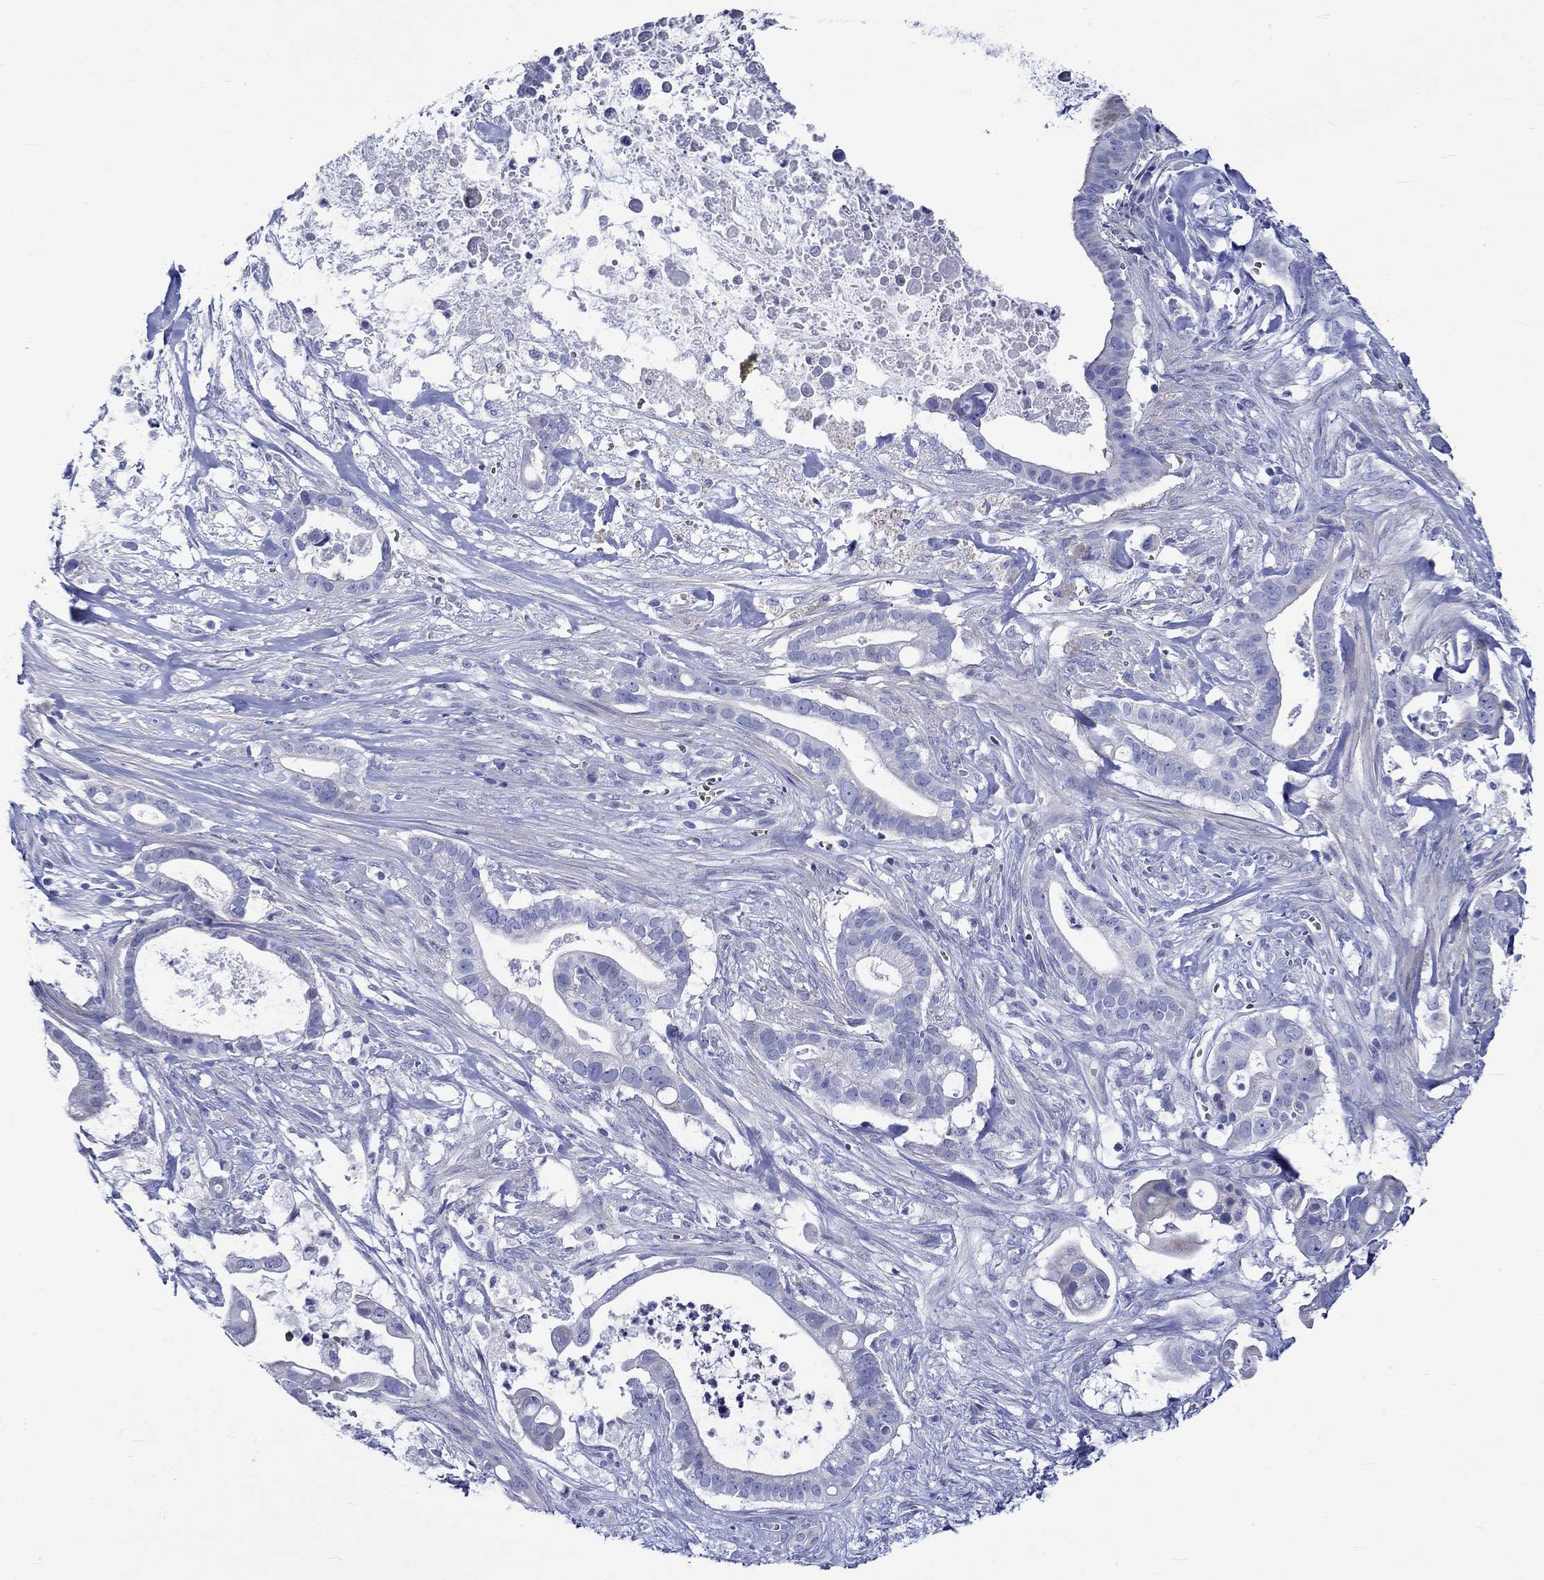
{"staining": {"intensity": "negative", "quantity": "none", "location": "none"}, "tissue": "pancreatic cancer", "cell_type": "Tumor cells", "image_type": "cancer", "snomed": [{"axis": "morphology", "description": "Adenocarcinoma, NOS"}, {"axis": "topography", "description": "Pancreas"}], "caption": "Immunohistochemistry (IHC) image of adenocarcinoma (pancreatic) stained for a protein (brown), which shows no positivity in tumor cells.", "gene": "NRIP3", "patient": {"sex": "male", "age": 61}}